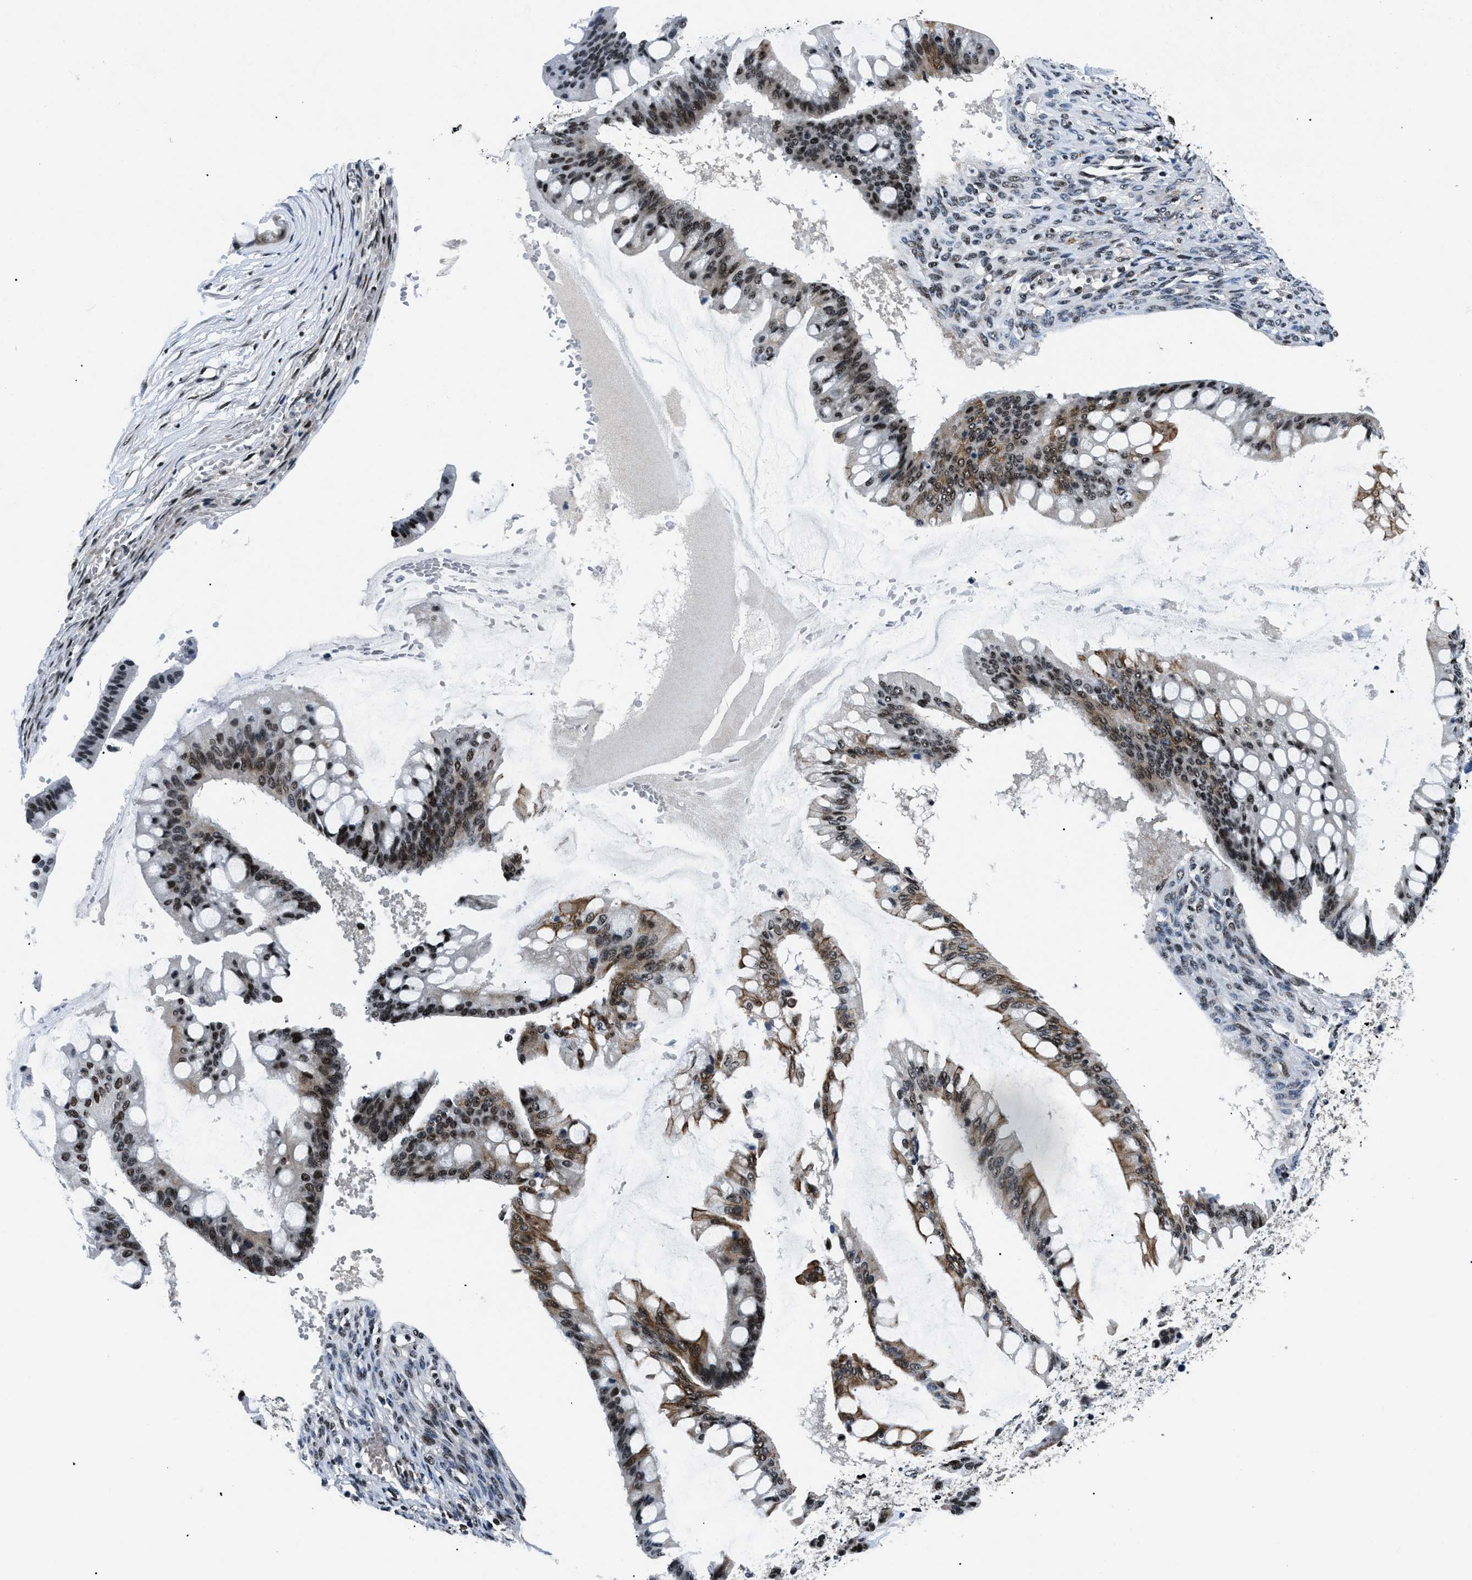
{"staining": {"intensity": "strong", "quantity": ">75%", "location": "nuclear"}, "tissue": "ovarian cancer", "cell_type": "Tumor cells", "image_type": "cancer", "snomed": [{"axis": "morphology", "description": "Cystadenocarcinoma, mucinous, NOS"}, {"axis": "topography", "description": "Ovary"}], "caption": "Protein expression analysis of human mucinous cystadenocarcinoma (ovarian) reveals strong nuclear positivity in about >75% of tumor cells. (DAB IHC, brown staining for protein, blue staining for nuclei).", "gene": "SMARCB1", "patient": {"sex": "female", "age": 73}}